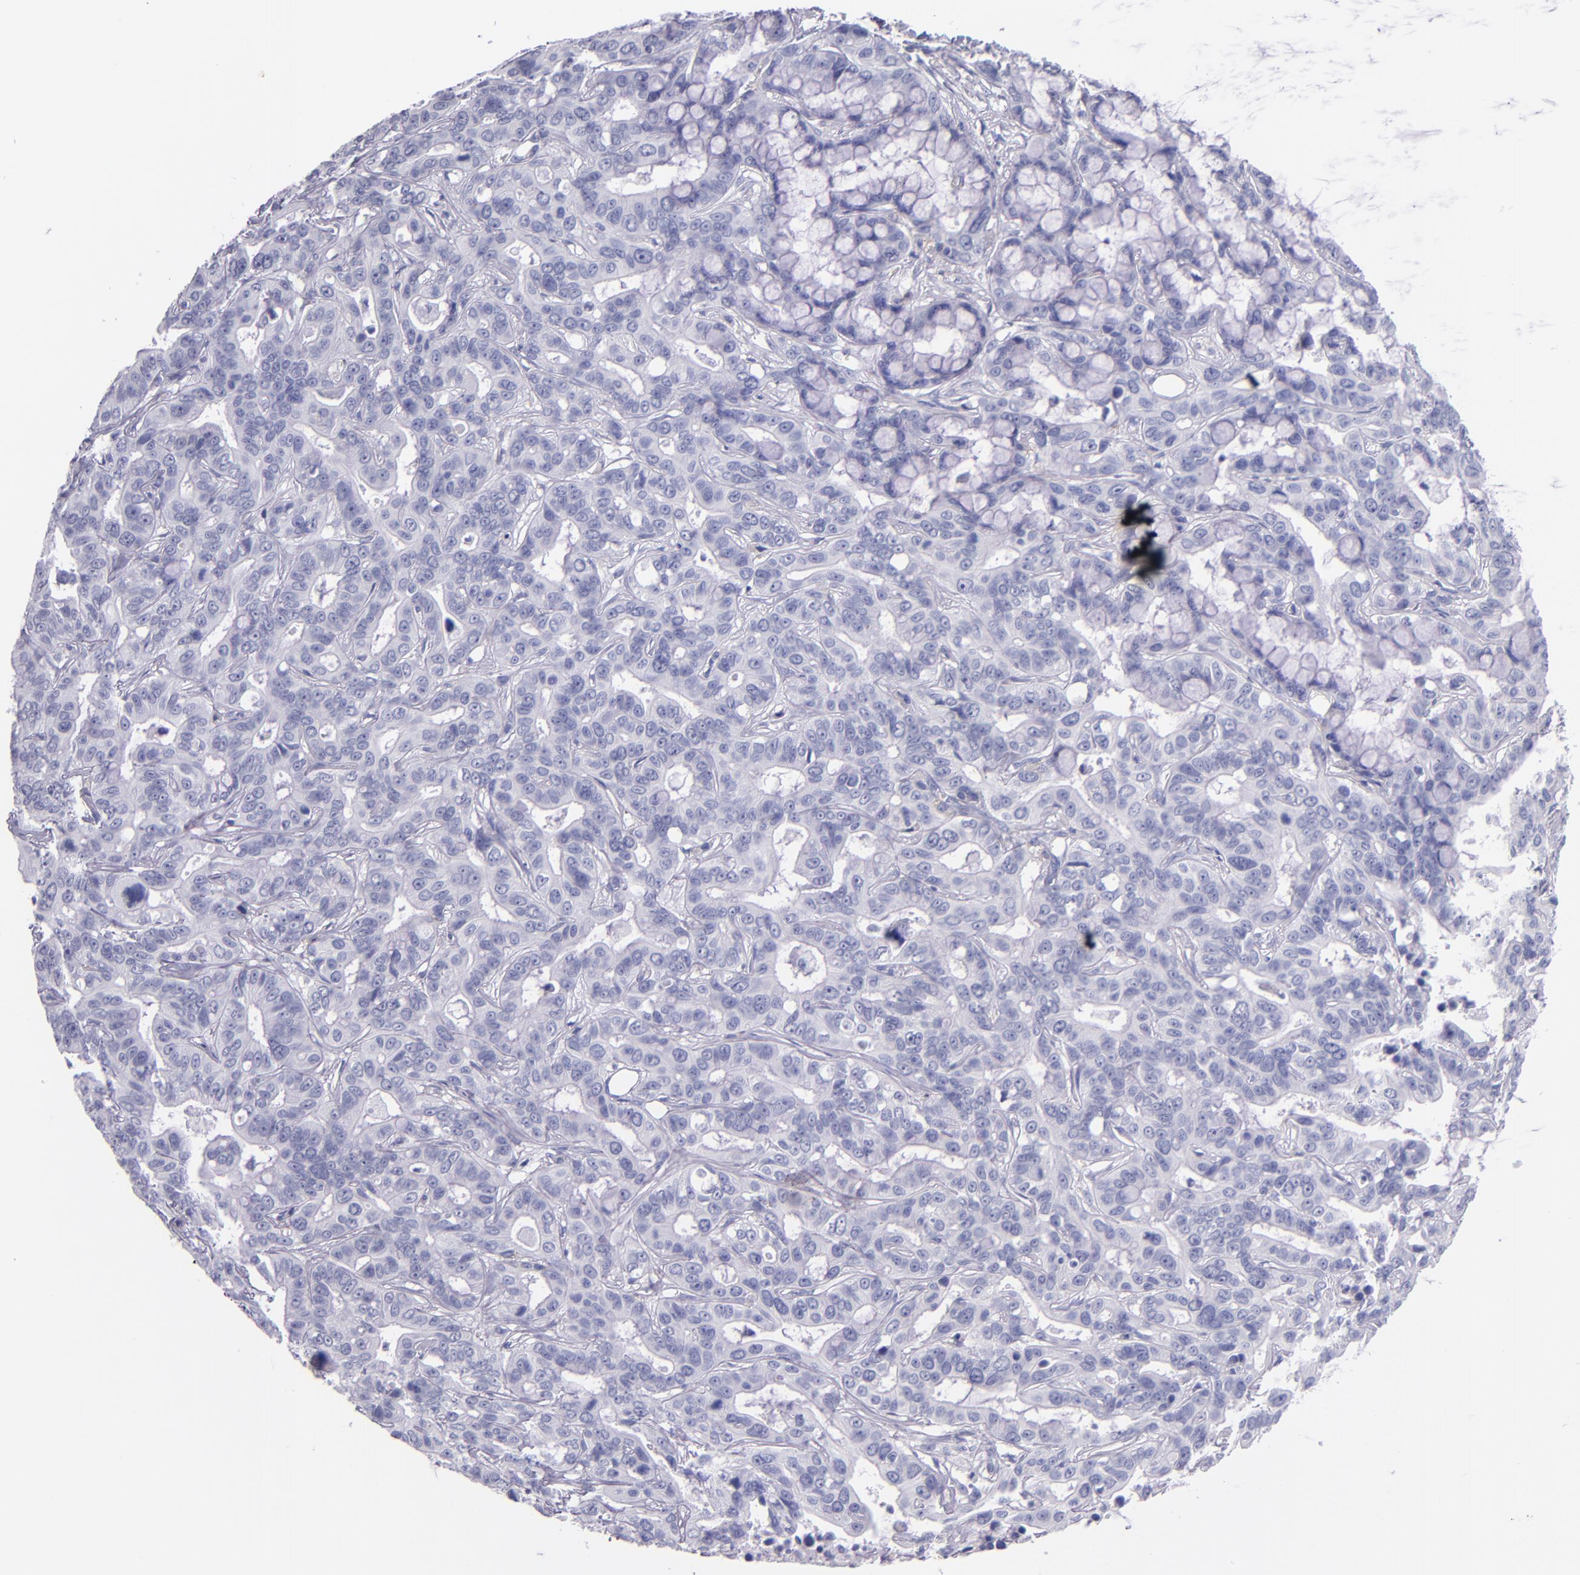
{"staining": {"intensity": "negative", "quantity": "none", "location": "none"}, "tissue": "liver cancer", "cell_type": "Tumor cells", "image_type": "cancer", "snomed": [{"axis": "morphology", "description": "Cholangiocarcinoma"}, {"axis": "topography", "description": "Liver"}], "caption": "This photomicrograph is of cholangiocarcinoma (liver) stained with immunohistochemistry (IHC) to label a protein in brown with the nuclei are counter-stained blue. There is no staining in tumor cells.", "gene": "IRF4", "patient": {"sex": "female", "age": 65}}